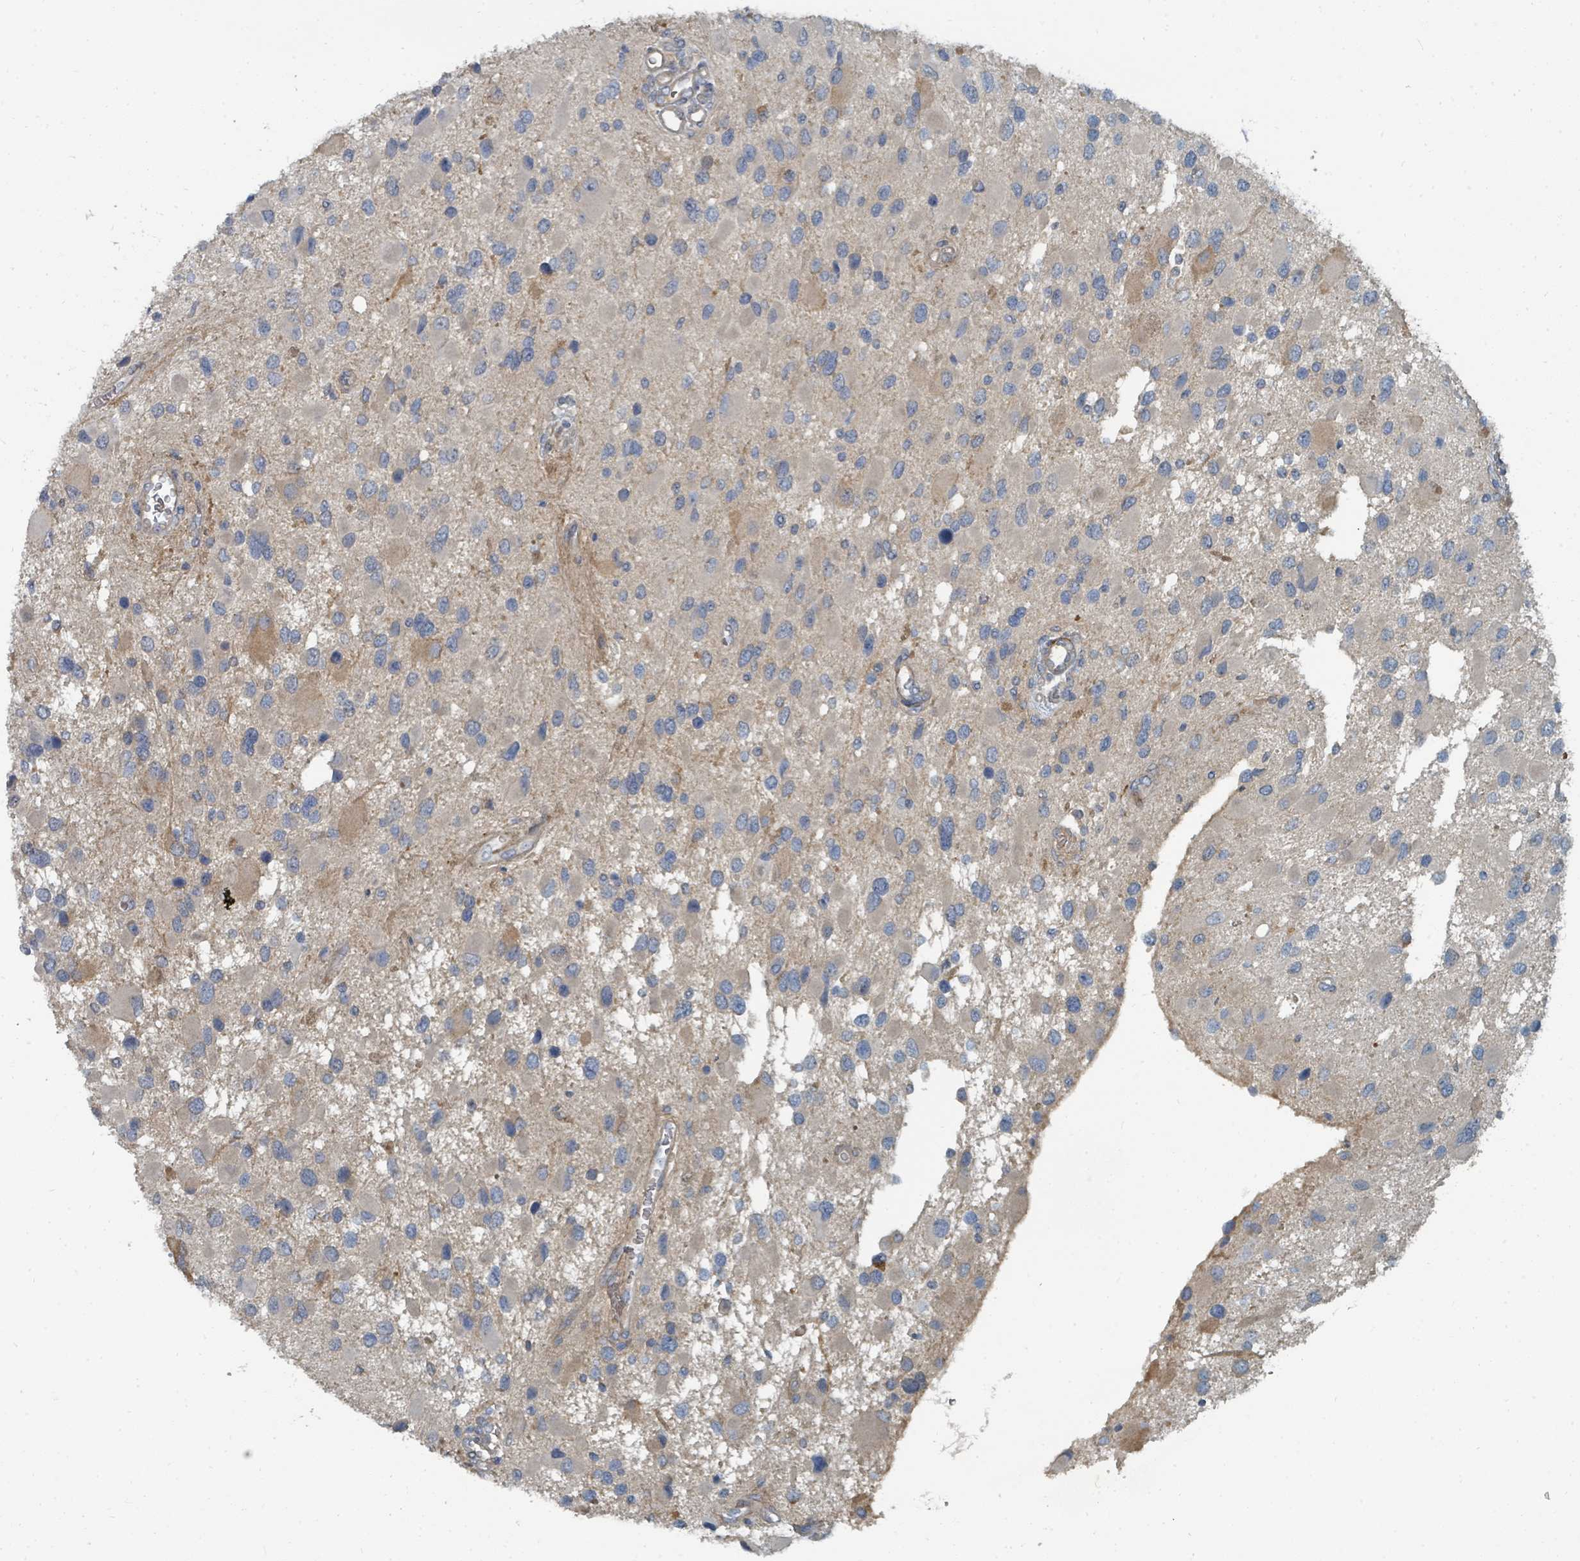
{"staining": {"intensity": "weak", "quantity": "<25%", "location": "cytoplasmic/membranous"}, "tissue": "glioma", "cell_type": "Tumor cells", "image_type": "cancer", "snomed": [{"axis": "morphology", "description": "Glioma, malignant, High grade"}, {"axis": "topography", "description": "Brain"}], "caption": "This is an immunohistochemistry micrograph of glioma. There is no positivity in tumor cells.", "gene": "SLC44A5", "patient": {"sex": "male", "age": 53}}